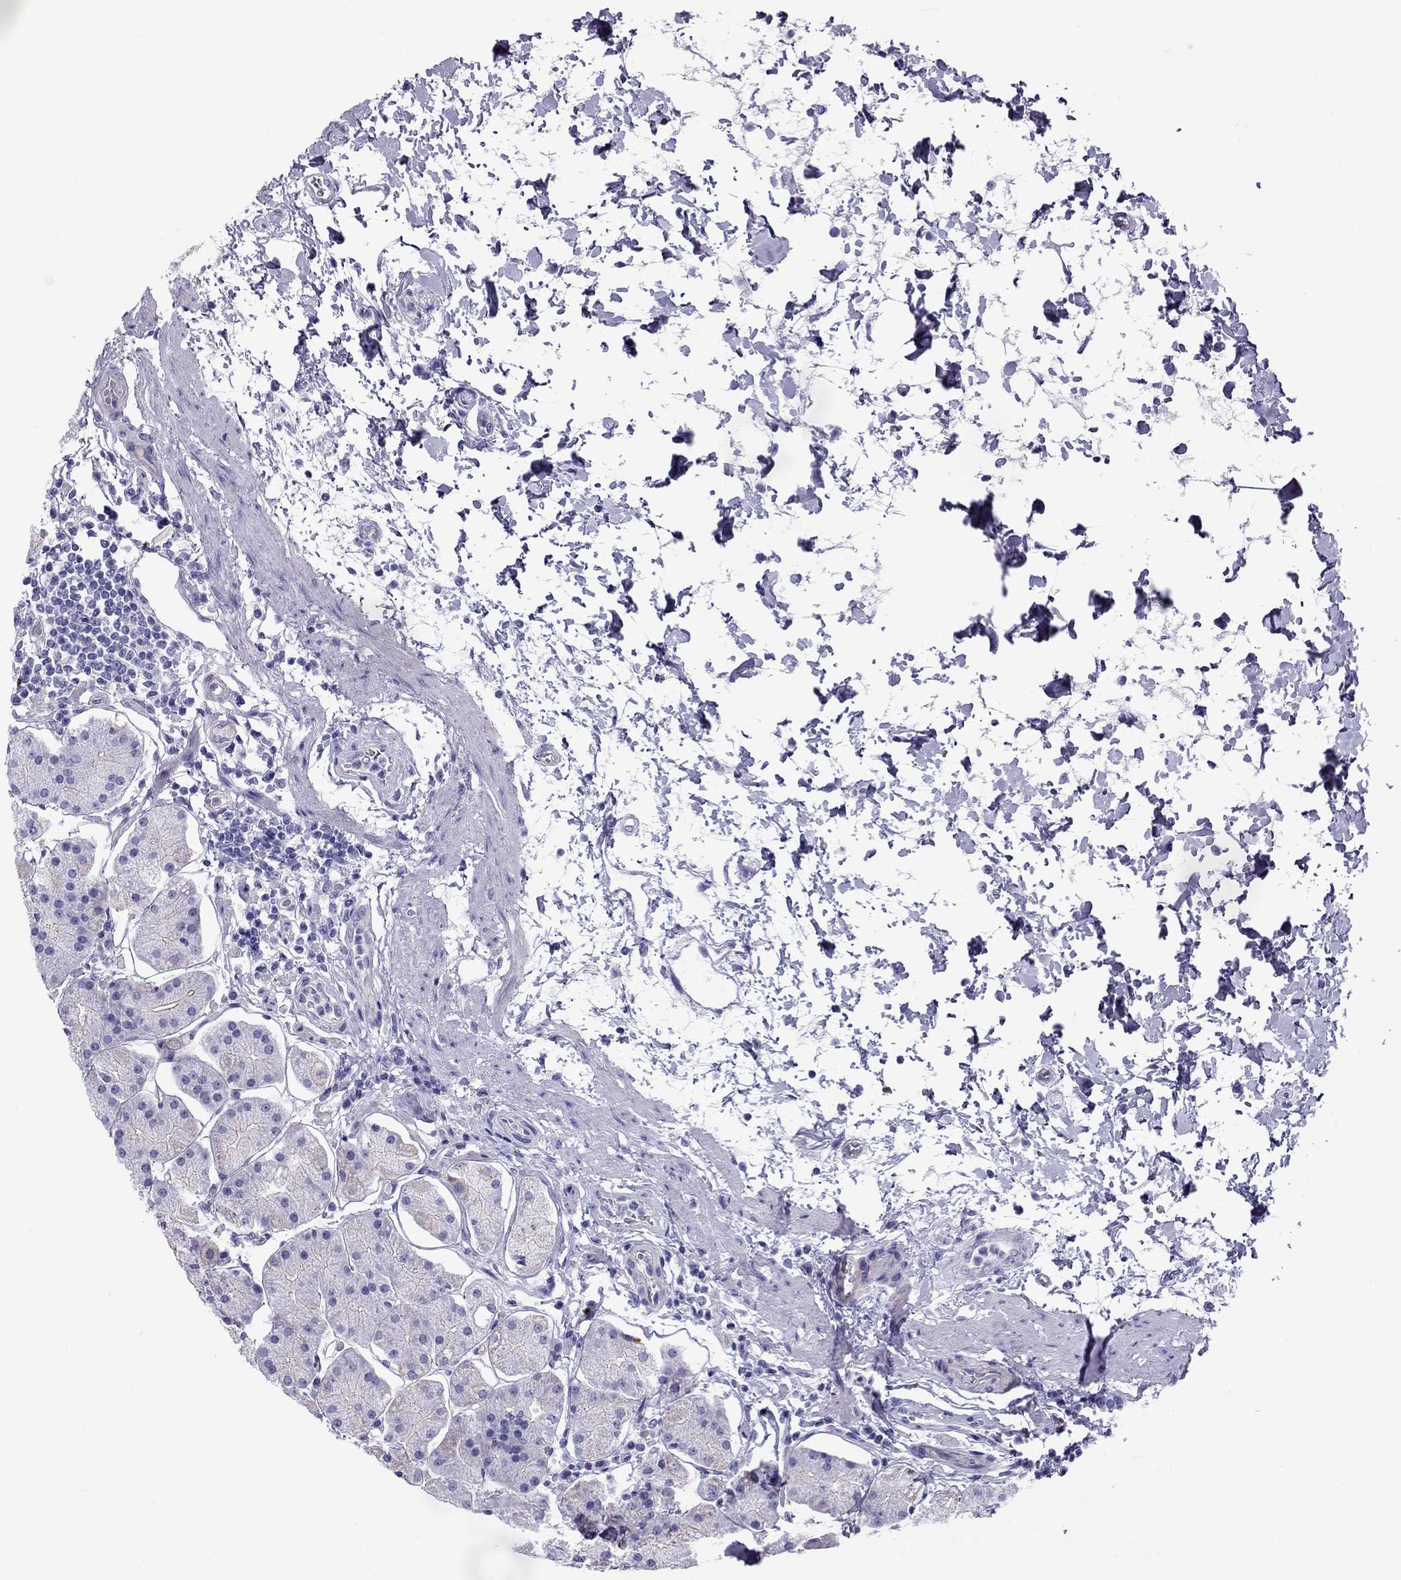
{"staining": {"intensity": "negative", "quantity": "none", "location": "none"}, "tissue": "stomach", "cell_type": "Glandular cells", "image_type": "normal", "snomed": [{"axis": "morphology", "description": "Normal tissue, NOS"}, {"axis": "topography", "description": "Stomach"}], "caption": "Histopathology image shows no protein expression in glandular cells of normal stomach. Brightfield microscopy of immunohistochemistry (IHC) stained with DAB (brown) and hematoxylin (blue), captured at high magnification.", "gene": "MYL11", "patient": {"sex": "male", "age": 54}}